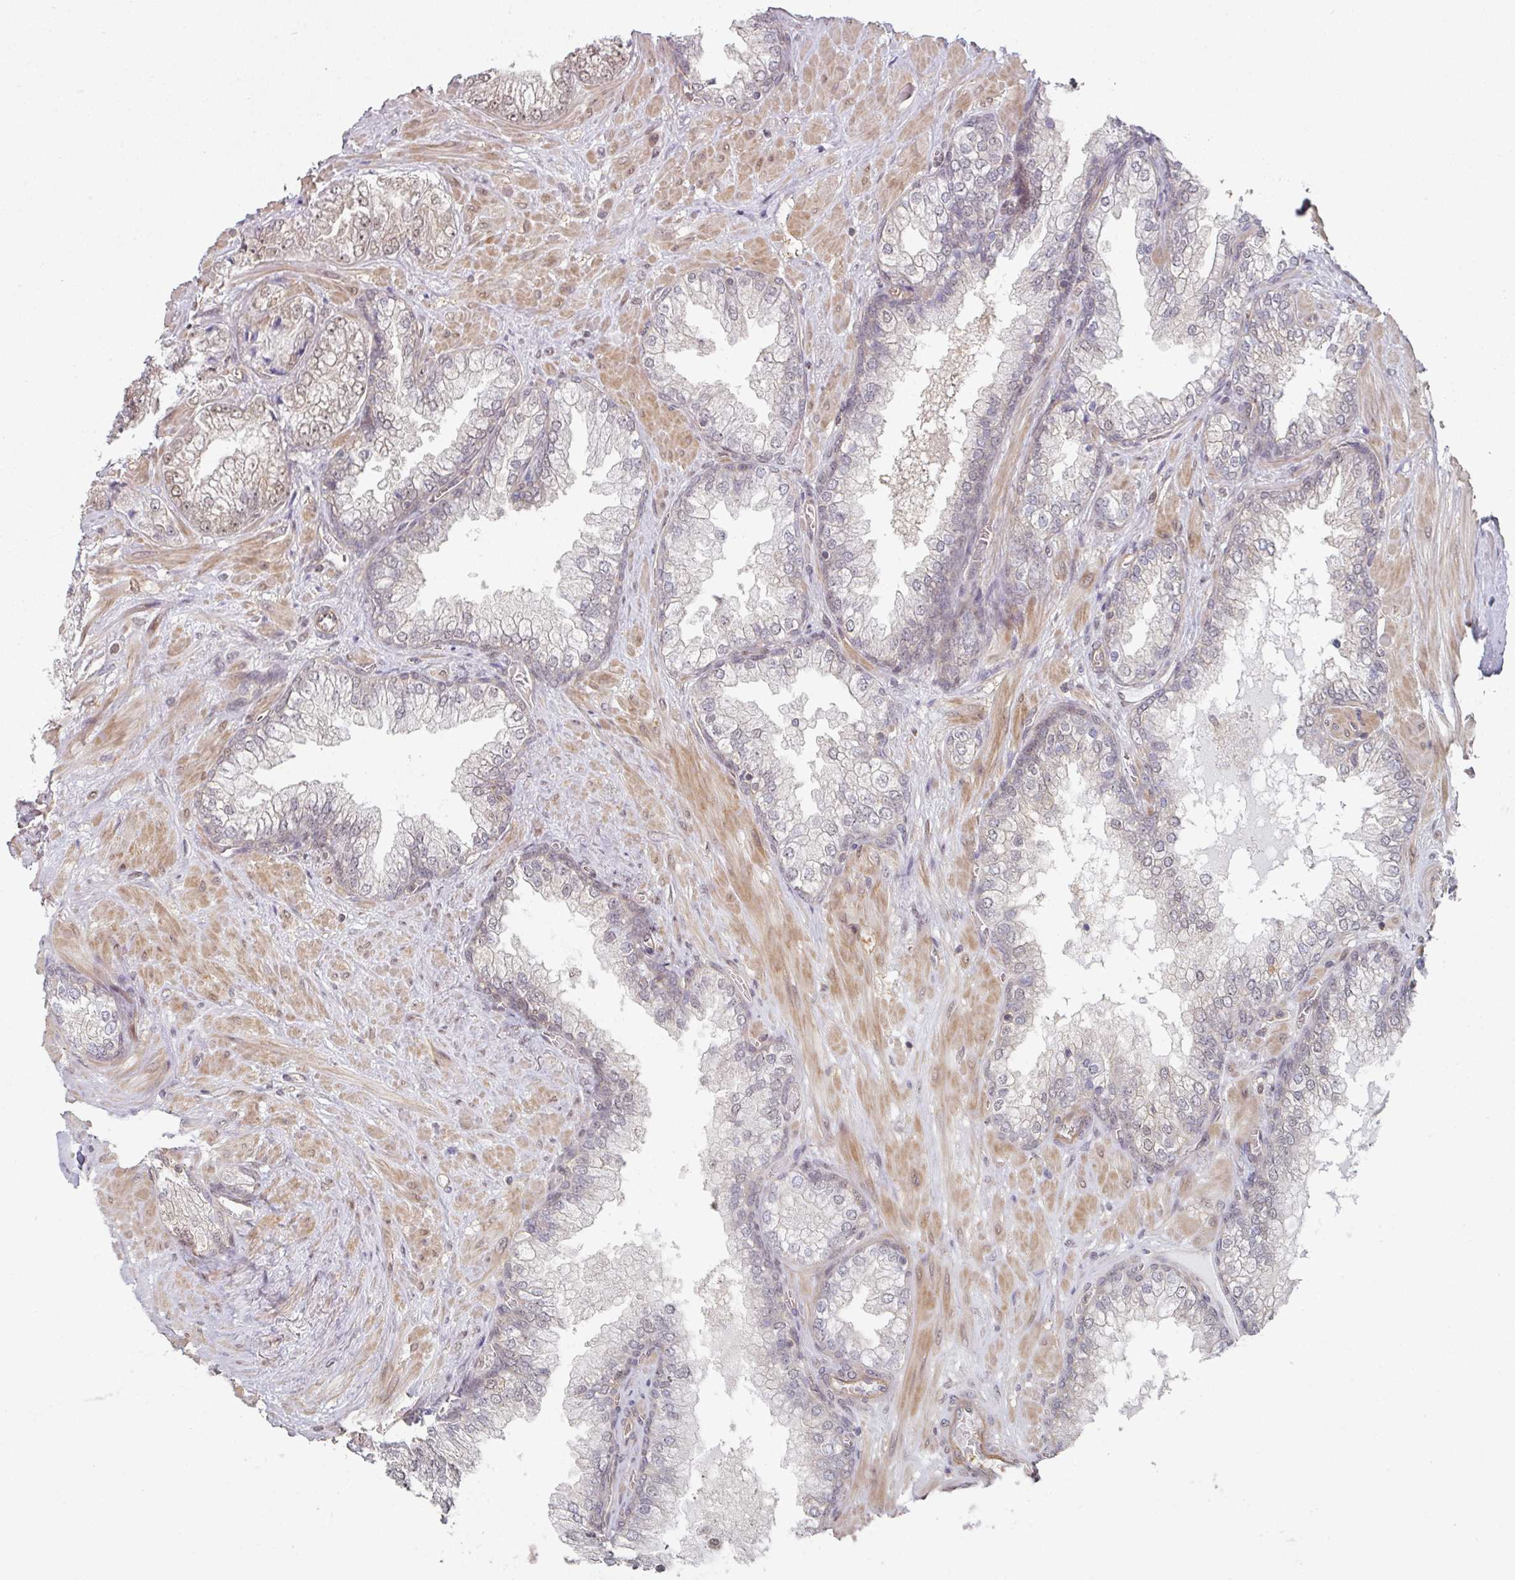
{"staining": {"intensity": "weak", "quantity": "25%-75%", "location": "cytoplasmic/membranous,nuclear"}, "tissue": "prostate cancer", "cell_type": "Tumor cells", "image_type": "cancer", "snomed": [{"axis": "morphology", "description": "Adenocarcinoma, Low grade"}, {"axis": "topography", "description": "Prostate"}], "caption": "IHC of human prostate adenocarcinoma (low-grade) displays low levels of weak cytoplasmic/membranous and nuclear expression in about 25%-75% of tumor cells.", "gene": "PSME3IP1", "patient": {"sex": "male", "age": 57}}